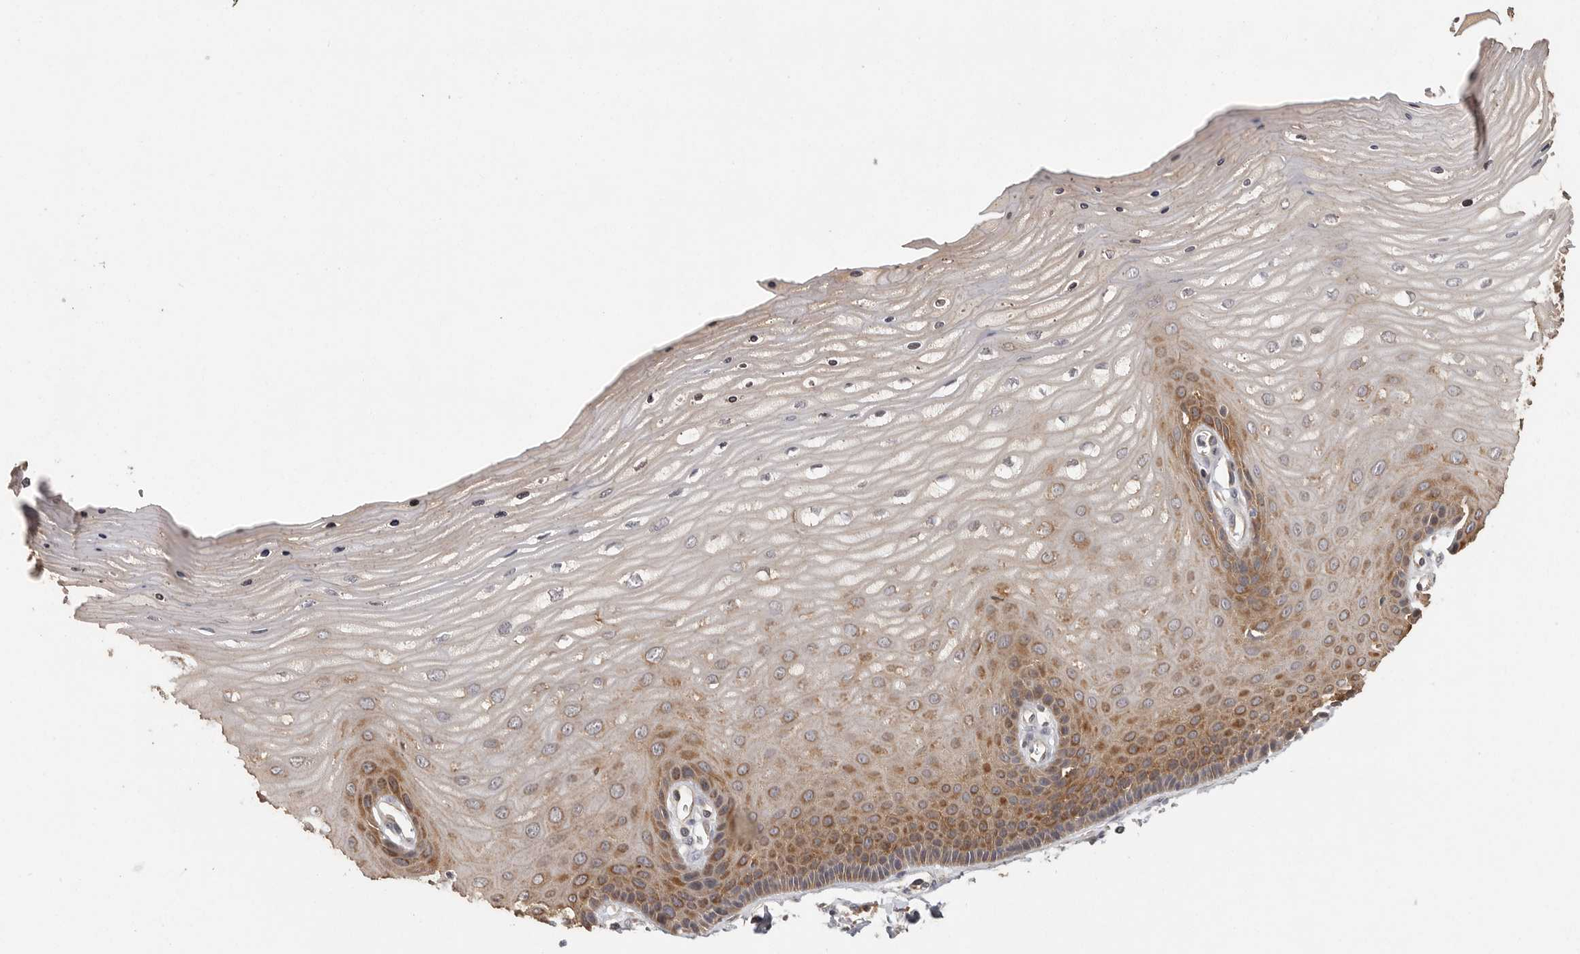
{"staining": {"intensity": "moderate", "quantity": ">75%", "location": "cytoplasmic/membranous"}, "tissue": "cervix", "cell_type": "Glandular cells", "image_type": "normal", "snomed": [{"axis": "morphology", "description": "Normal tissue, NOS"}, {"axis": "topography", "description": "Cervix"}], "caption": "Cervix stained with immunohistochemistry exhibits moderate cytoplasmic/membranous expression in about >75% of glandular cells. (Stains: DAB in brown, nuclei in blue, Microscopy: brightfield microscopy at high magnification).", "gene": "BAIAP2", "patient": {"sex": "female", "age": 55}}